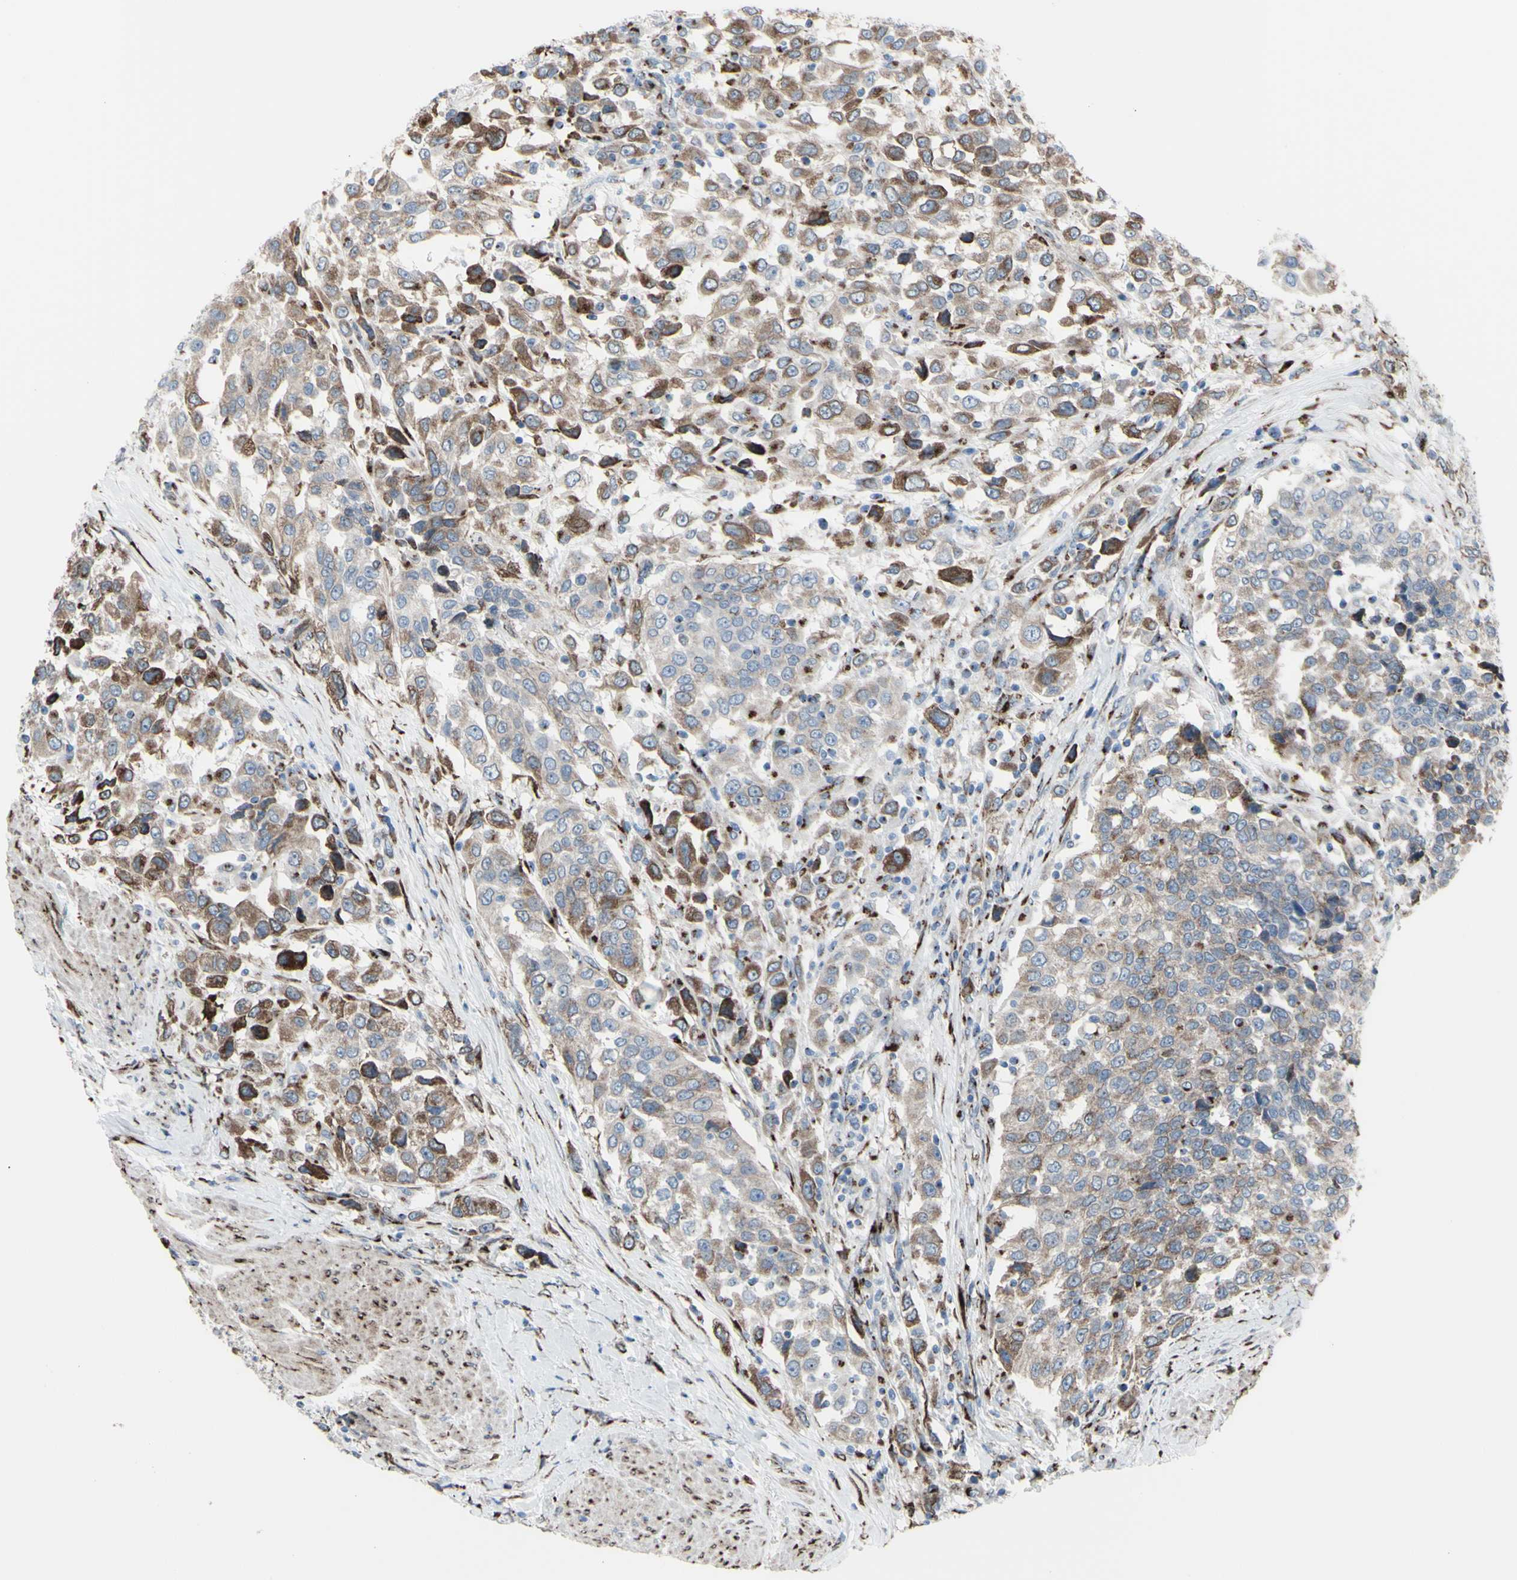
{"staining": {"intensity": "moderate", "quantity": ">75%", "location": "cytoplasmic/membranous"}, "tissue": "urothelial cancer", "cell_type": "Tumor cells", "image_type": "cancer", "snomed": [{"axis": "morphology", "description": "Urothelial carcinoma, High grade"}, {"axis": "topography", "description": "Urinary bladder"}], "caption": "A brown stain shows moderate cytoplasmic/membranous expression of a protein in human high-grade urothelial carcinoma tumor cells.", "gene": "GLG1", "patient": {"sex": "female", "age": 80}}